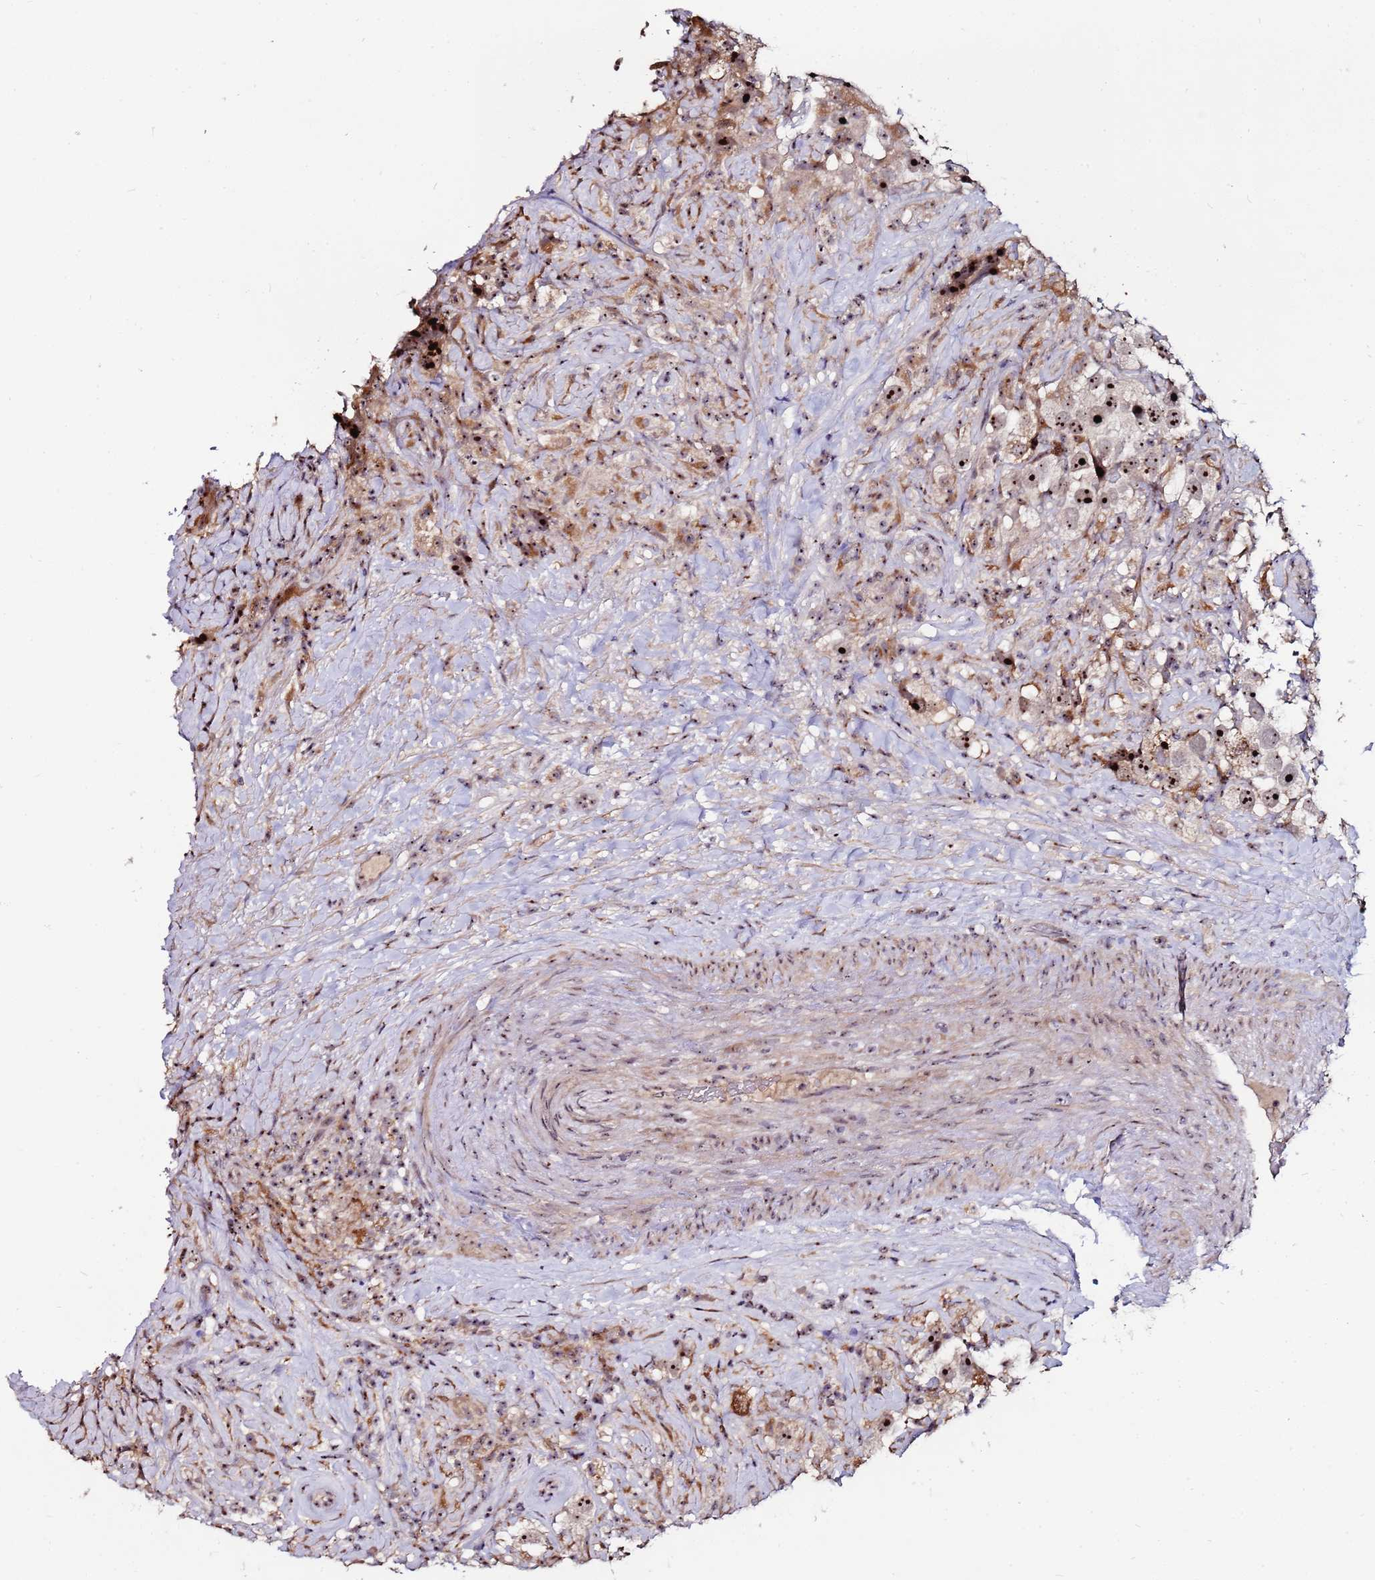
{"staining": {"intensity": "strong", "quantity": "25%-75%", "location": "nuclear"}, "tissue": "testis cancer", "cell_type": "Tumor cells", "image_type": "cancer", "snomed": [{"axis": "morphology", "description": "Seminoma, NOS"}, {"axis": "topography", "description": "Testis"}], "caption": "Human seminoma (testis) stained for a protein (brown) shows strong nuclear positive positivity in about 25%-75% of tumor cells.", "gene": "KRI1", "patient": {"sex": "male", "age": 49}}